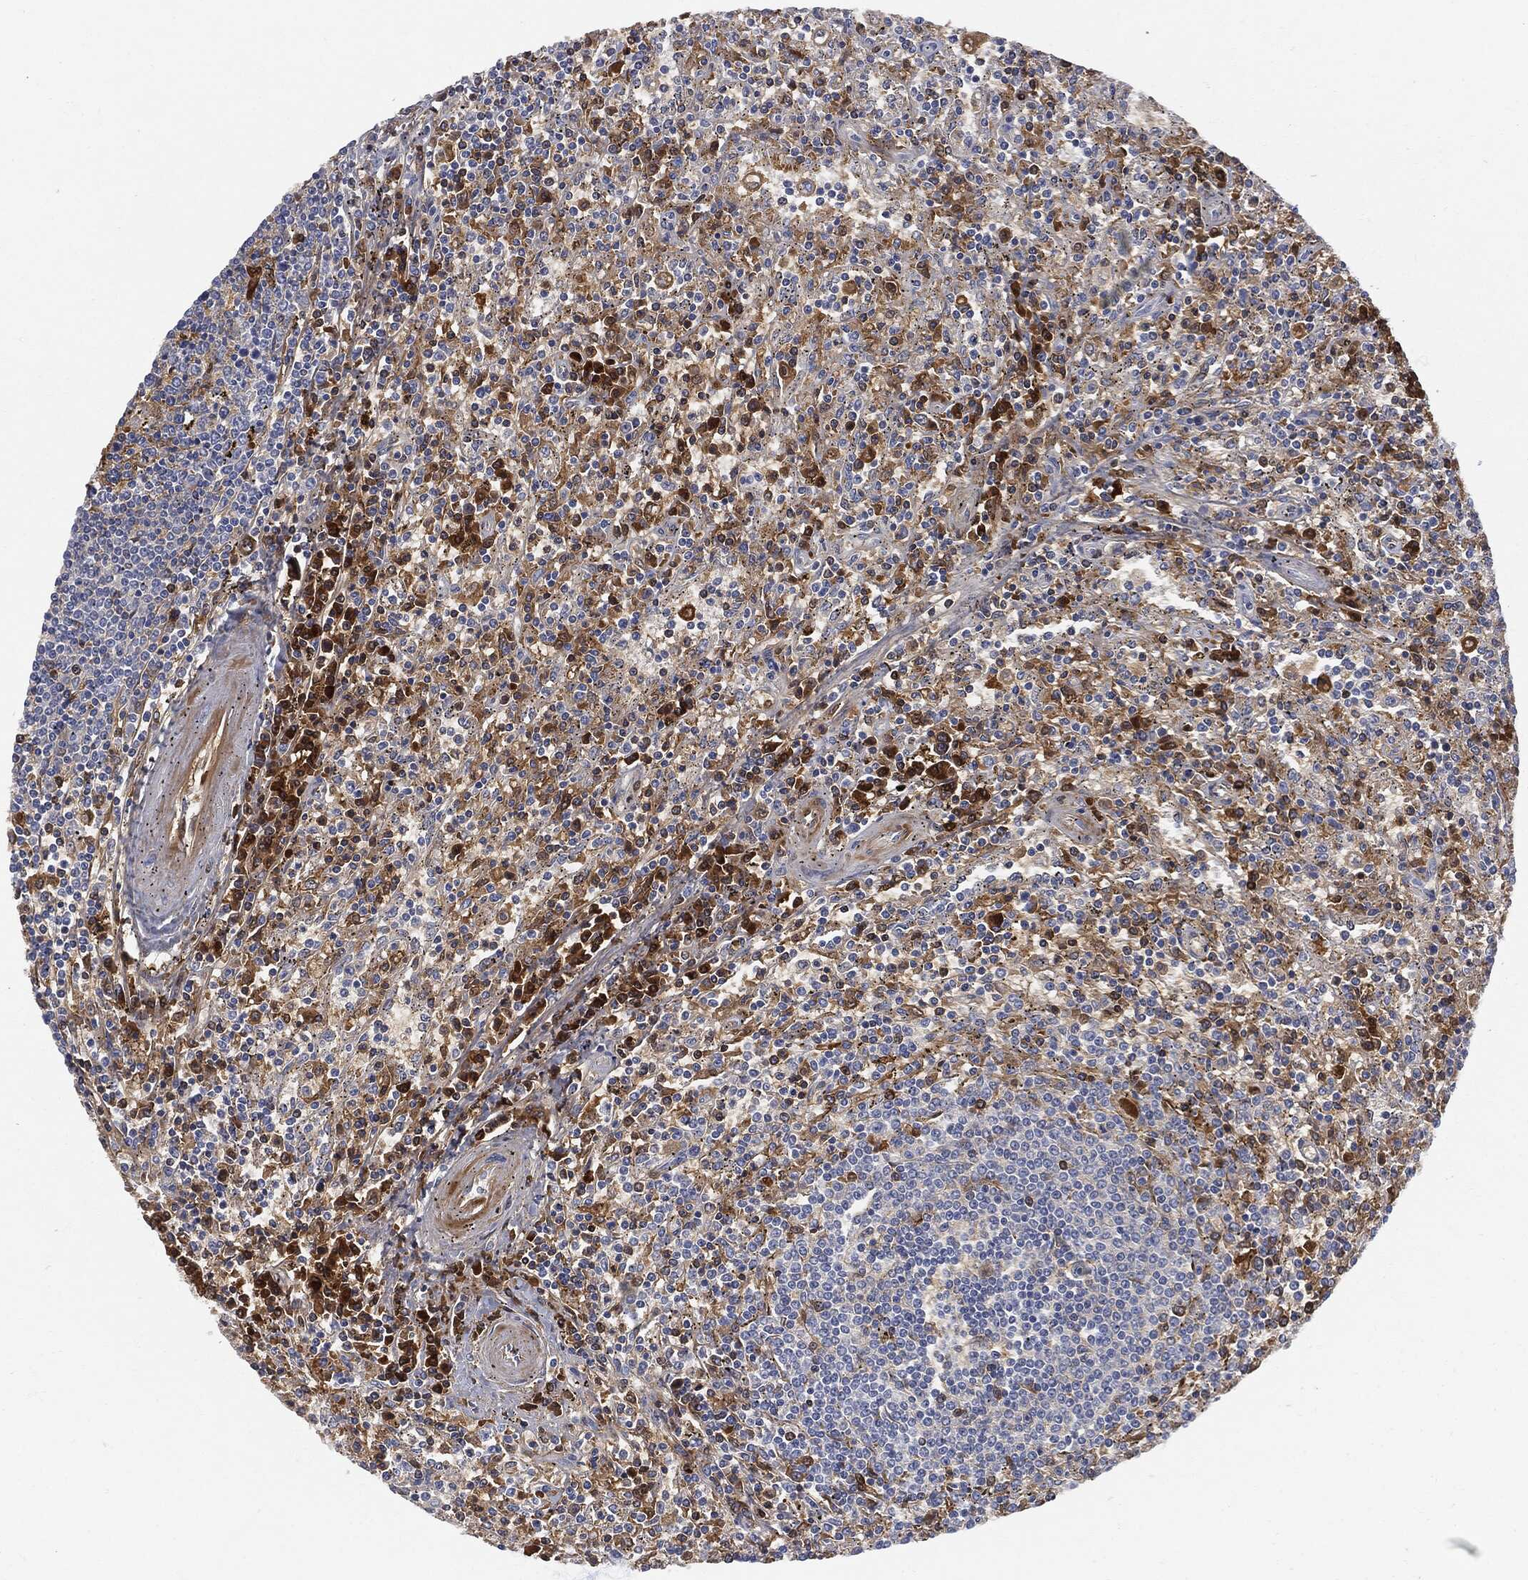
{"staining": {"intensity": "negative", "quantity": "none", "location": "none"}, "tissue": "lymphoma", "cell_type": "Tumor cells", "image_type": "cancer", "snomed": [{"axis": "morphology", "description": "Malignant lymphoma, non-Hodgkin's type, Low grade"}, {"axis": "topography", "description": "Spleen"}], "caption": "Lymphoma stained for a protein using immunohistochemistry (IHC) shows no staining tumor cells.", "gene": "BTK", "patient": {"sex": "male", "age": 62}}